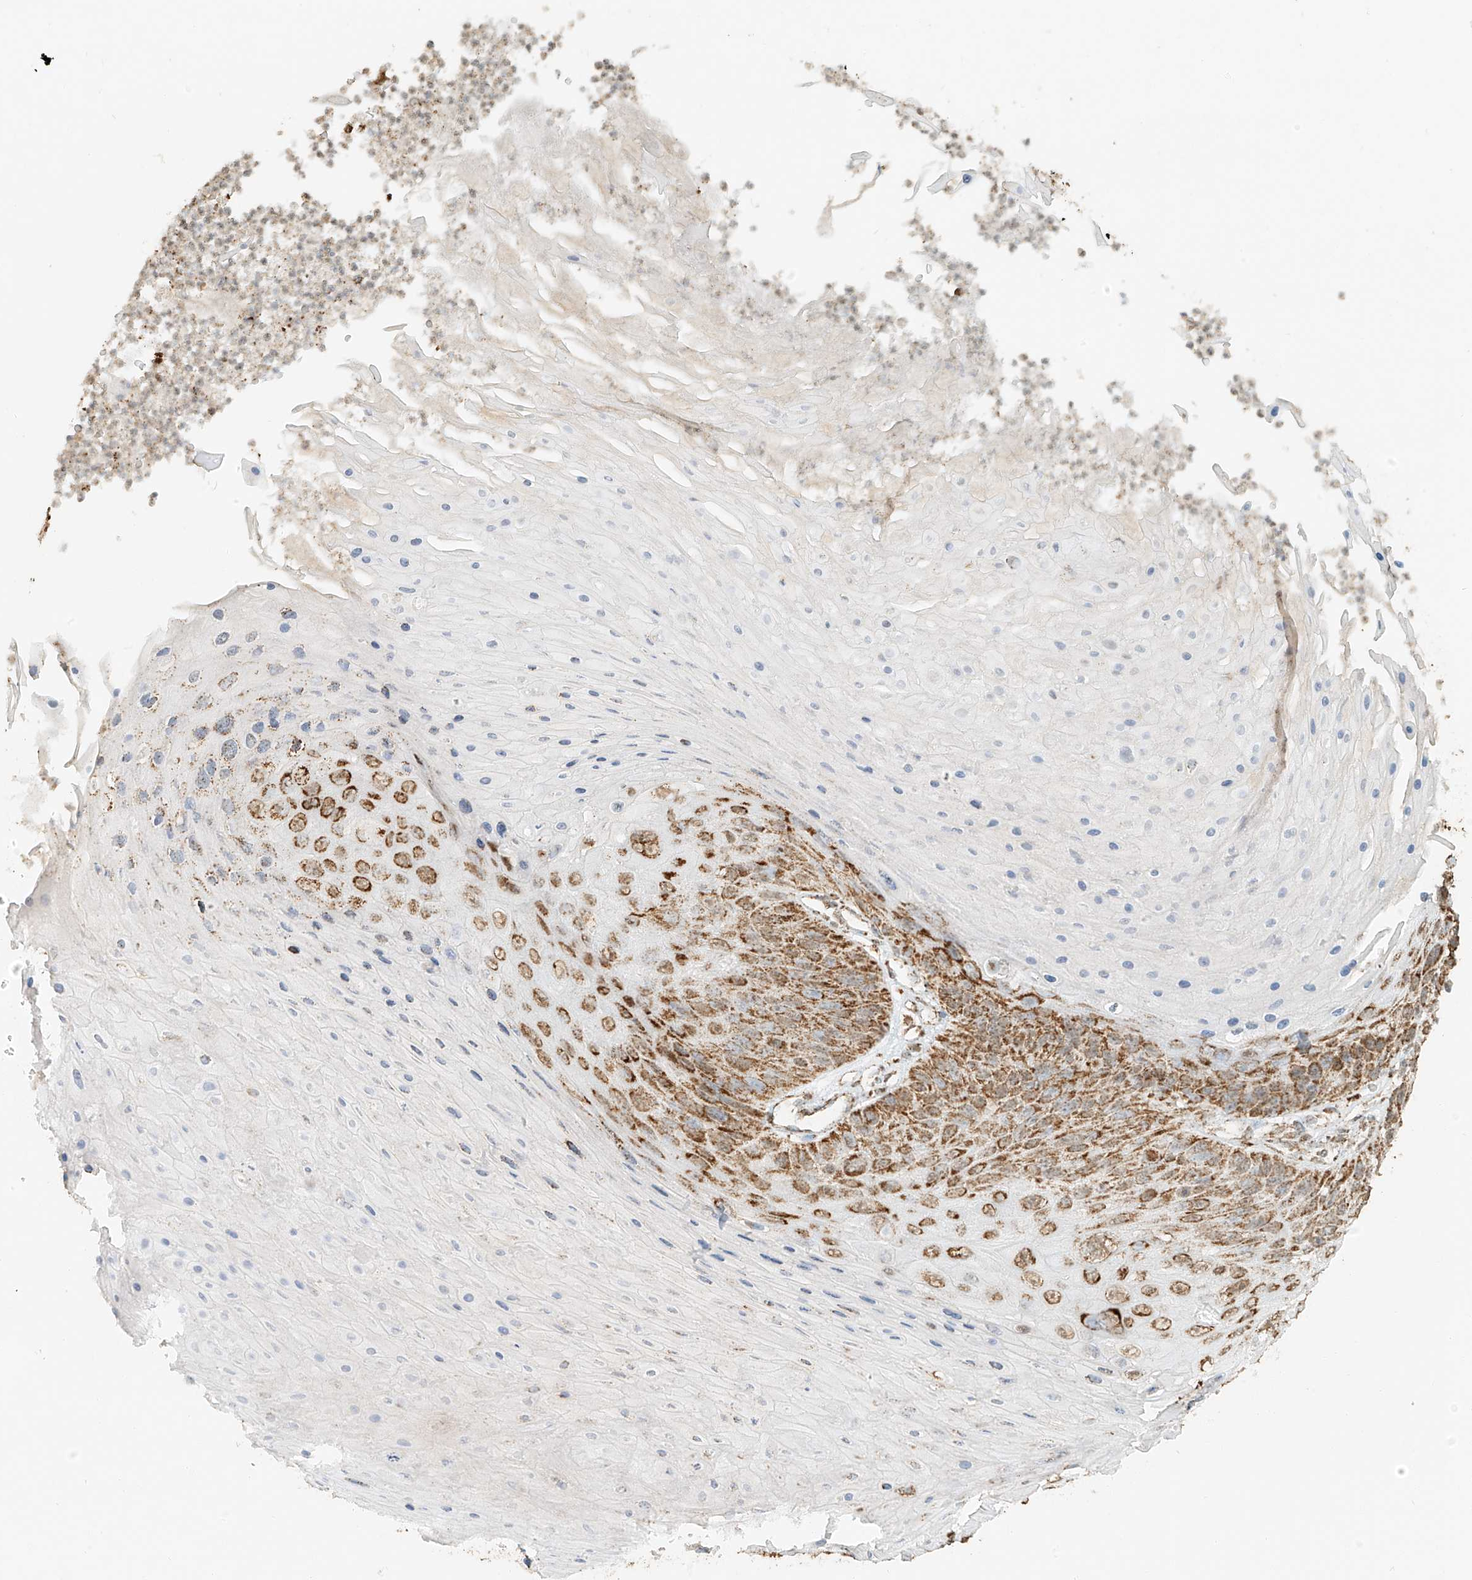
{"staining": {"intensity": "moderate", "quantity": "25%-75%", "location": "cytoplasmic/membranous"}, "tissue": "skin cancer", "cell_type": "Tumor cells", "image_type": "cancer", "snomed": [{"axis": "morphology", "description": "Squamous cell carcinoma, NOS"}, {"axis": "topography", "description": "Skin"}], "caption": "Tumor cells reveal moderate cytoplasmic/membranous positivity in about 25%-75% of cells in squamous cell carcinoma (skin). (brown staining indicates protein expression, while blue staining denotes nuclei).", "gene": "MIPEP", "patient": {"sex": "female", "age": 88}}